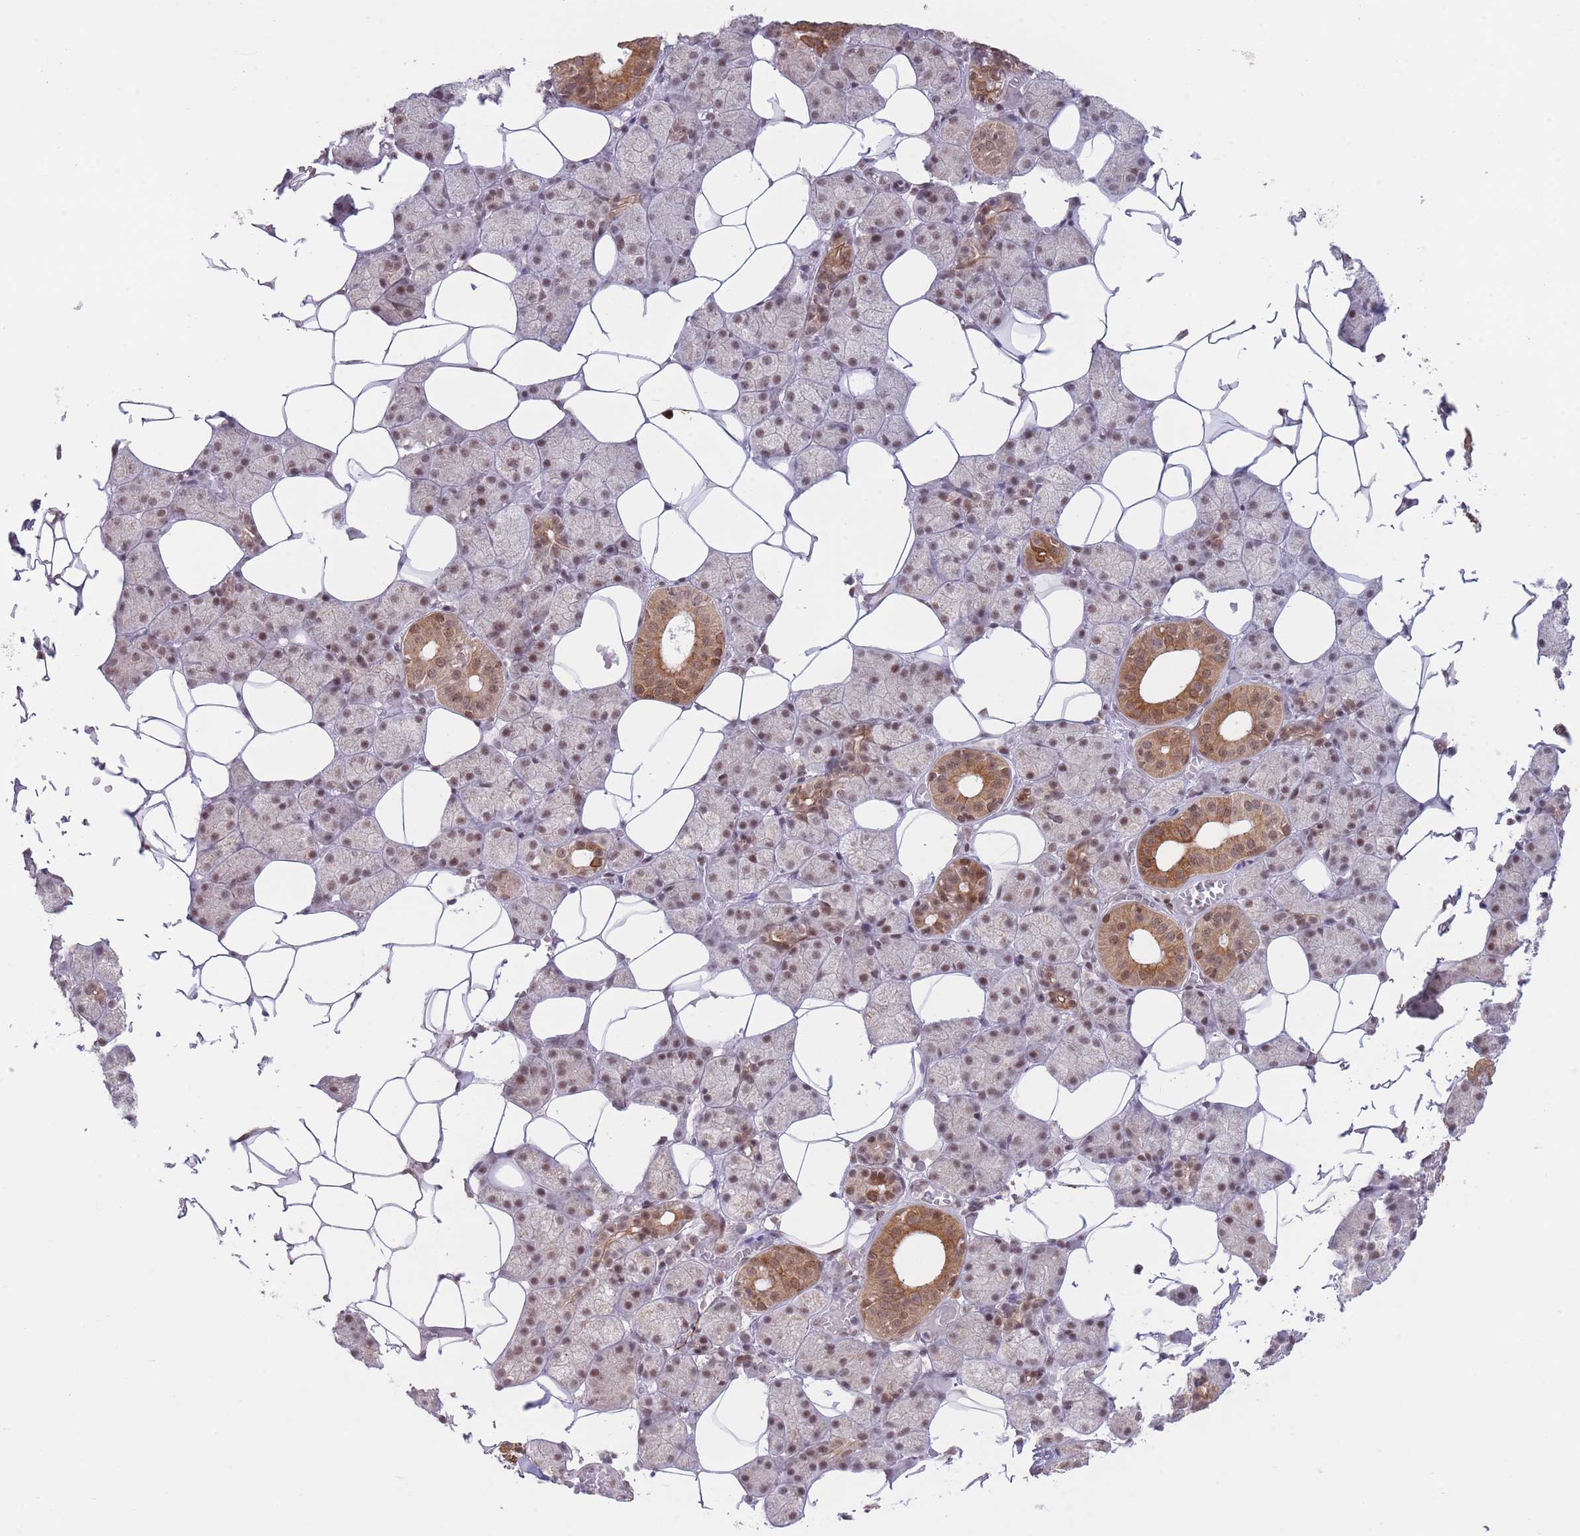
{"staining": {"intensity": "strong", "quantity": "25%-75%", "location": "cytoplasmic/membranous,nuclear"}, "tissue": "salivary gland", "cell_type": "Glandular cells", "image_type": "normal", "snomed": [{"axis": "morphology", "description": "Normal tissue, NOS"}, {"axis": "topography", "description": "Salivary gland"}], "caption": "The immunohistochemical stain highlights strong cytoplasmic/membranous,nuclear positivity in glandular cells of normal salivary gland.", "gene": "CARD8", "patient": {"sex": "female", "age": 33}}